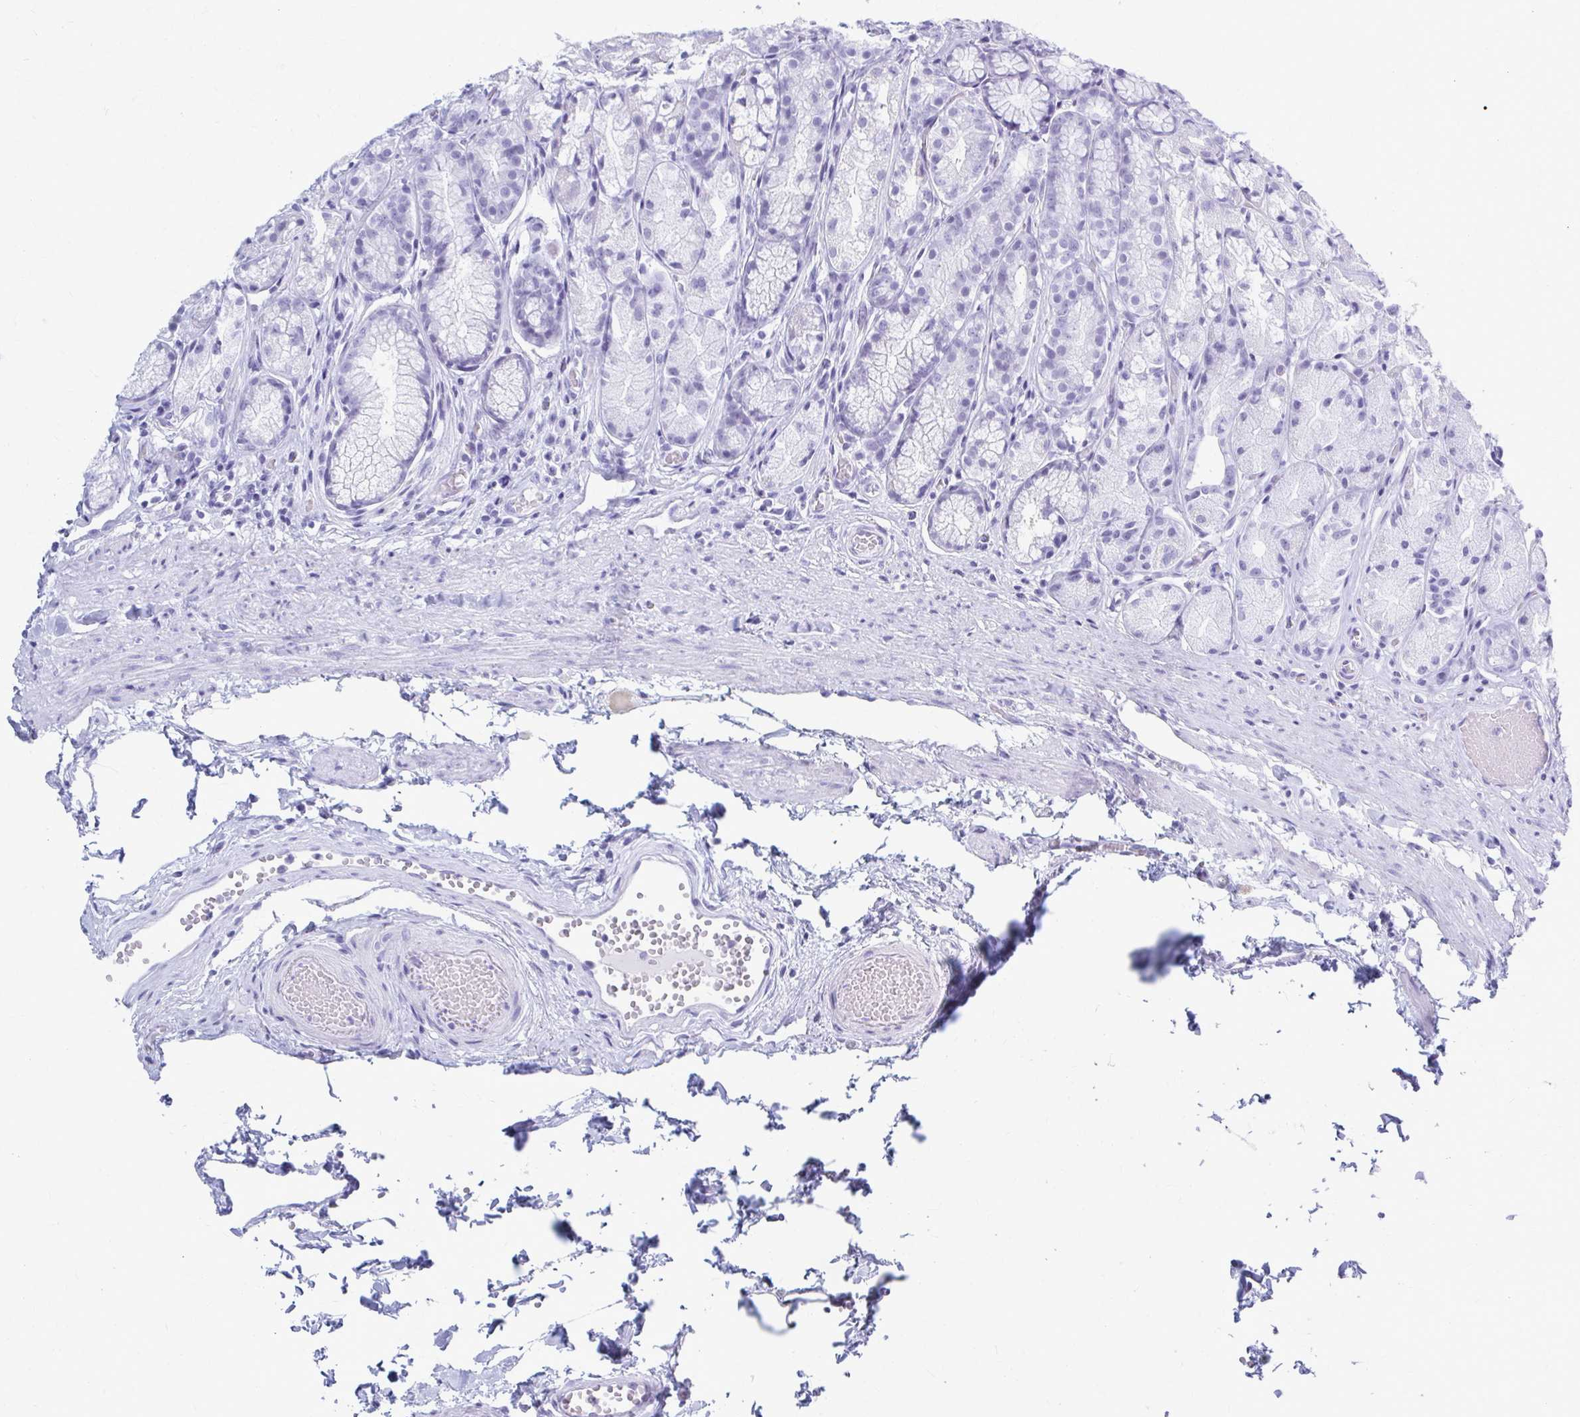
{"staining": {"intensity": "negative", "quantity": "none", "location": "none"}, "tissue": "stomach", "cell_type": "Glandular cells", "image_type": "normal", "snomed": [{"axis": "morphology", "description": "Normal tissue, NOS"}, {"axis": "topography", "description": "Stomach"}], "caption": "Immunohistochemistry of unremarkable stomach exhibits no expression in glandular cells. (DAB (3,3'-diaminobenzidine) IHC with hematoxylin counter stain).", "gene": "CELF5", "patient": {"sex": "male", "age": 70}}